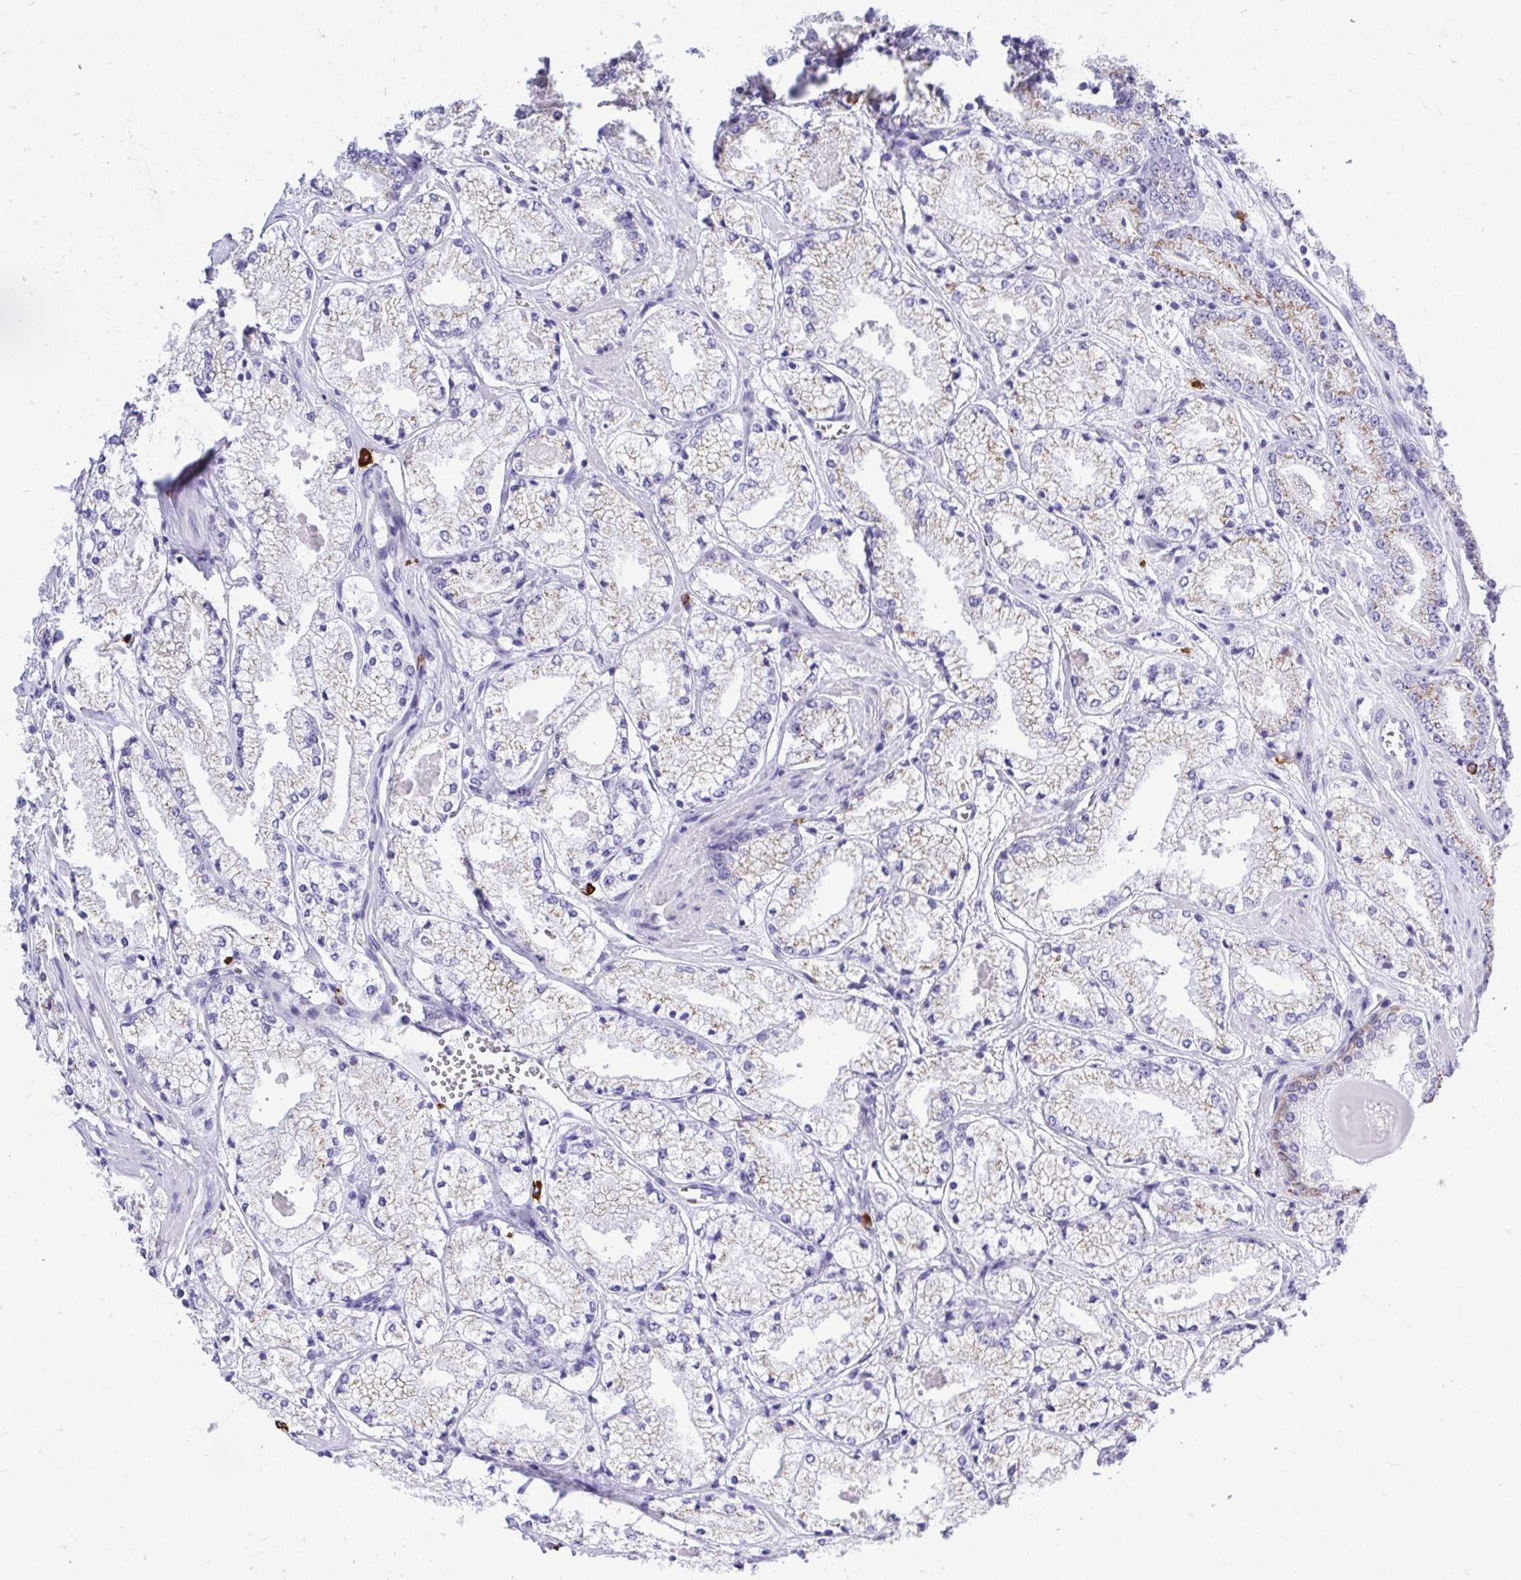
{"staining": {"intensity": "weak", "quantity": "<25%", "location": "cytoplasmic/membranous"}, "tissue": "prostate cancer", "cell_type": "Tumor cells", "image_type": "cancer", "snomed": [{"axis": "morphology", "description": "Adenocarcinoma, High grade"}, {"axis": "topography", "description": "Prostate"}], "caption": "Immunohistochemical staining of human prostate cancer (high-grade adenocarcinoma) displays no significant positivity in tumor cells.", "gene": "PSD", "patient": {"sex": "male", "age": 63}}